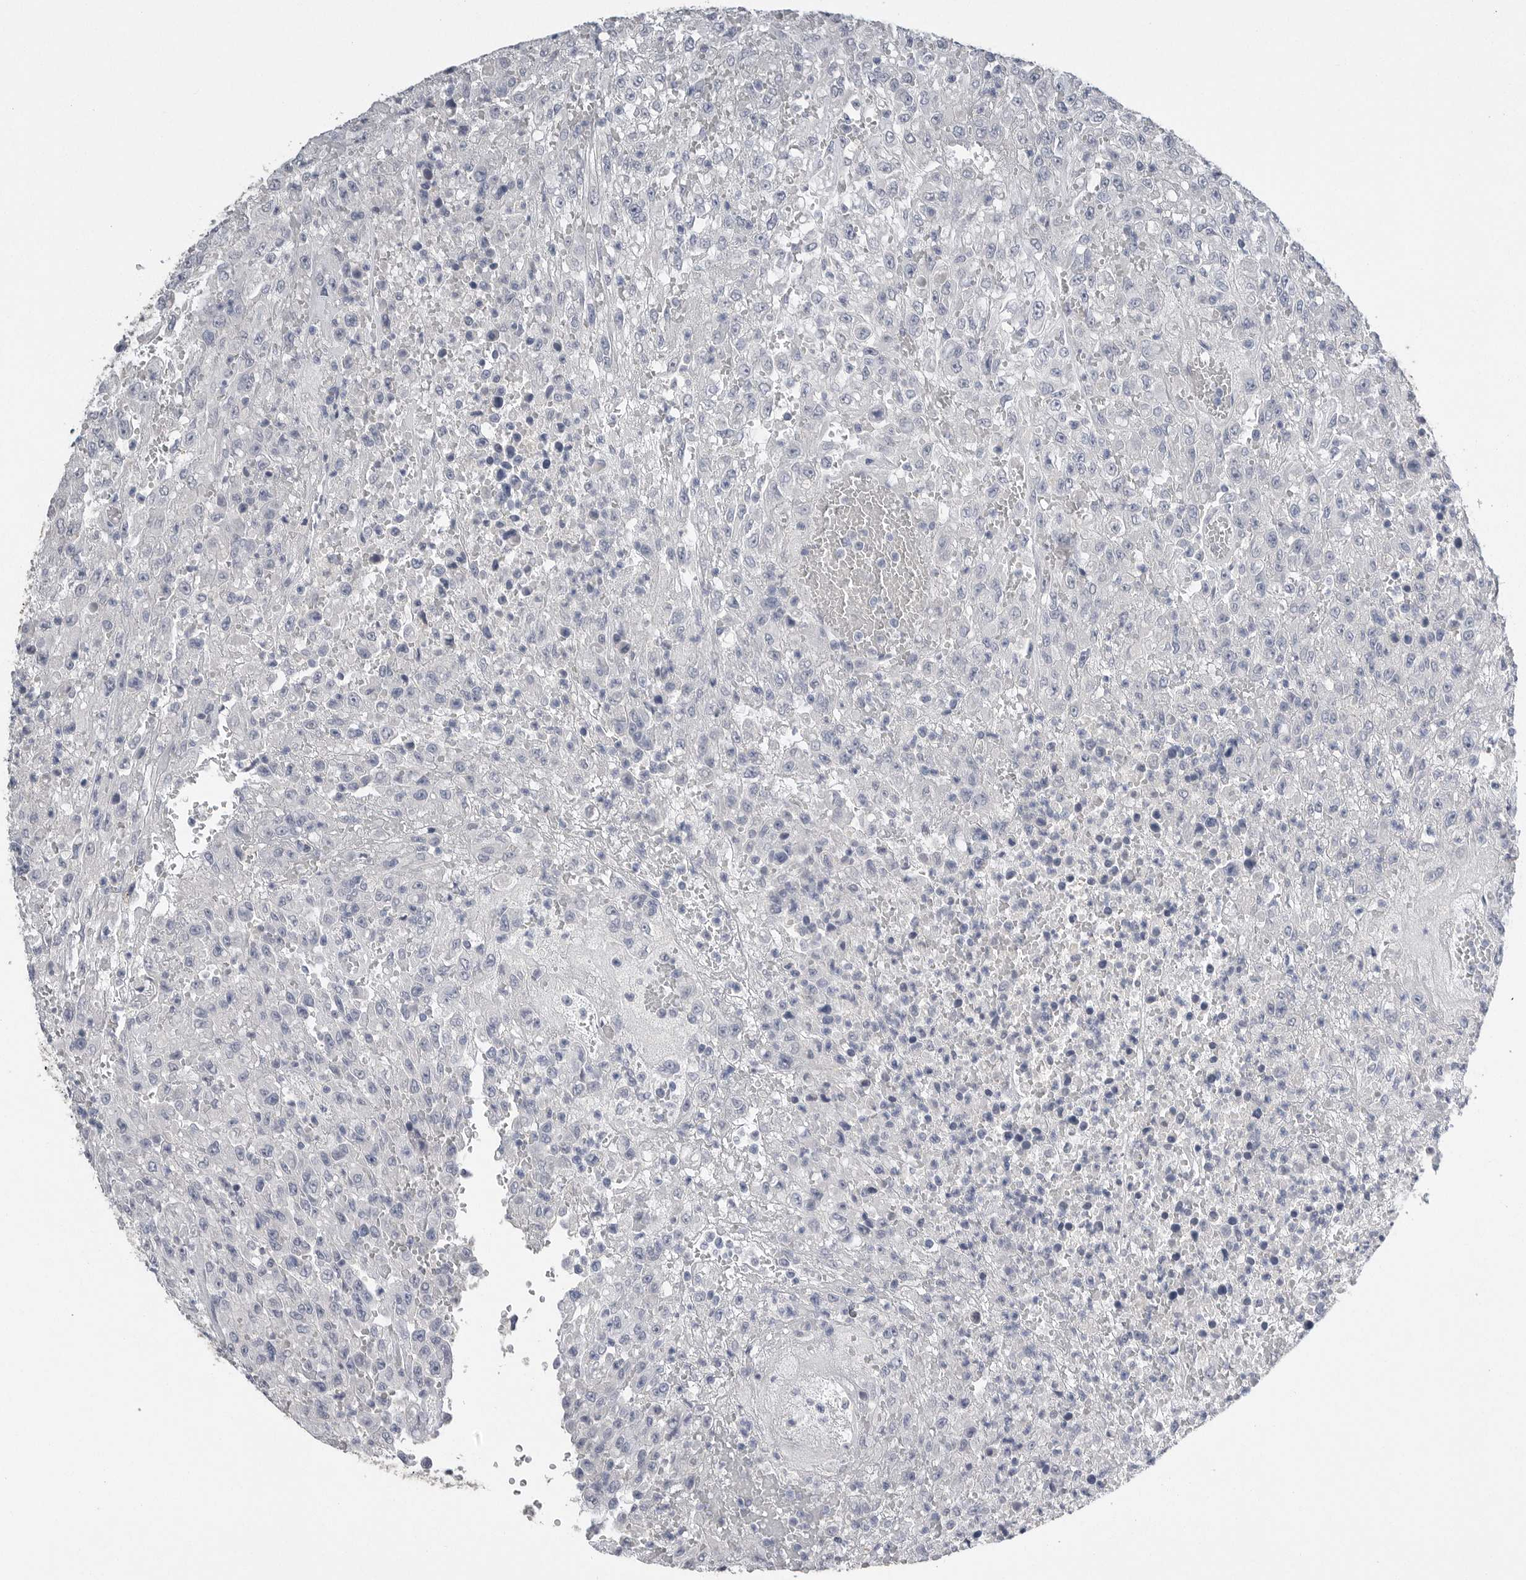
{"staining": {"intensity": "negative", "quantity": "none", "location": "none"}, "tissue": "urothelial cancer", "cell_type": "Tumor cells", "image_type": "cancer", "snomed": [{"axis": "morphology", "description": "Urothelial carcinoma, High grade"}, {"axis": "topography", "description": "Urinary bladder"}], "caption": "High magnification brightfield microscopy of urothelial cancer stained with DAB (brown) and counterstained with hematoxylin (blue): tumor cells show no significant positivity. The staining is performed using DAB brown chromogen with nuclei counter-stained in using hematoxylin.", "gene": "FABP6", "patient": {"sex": "male", "age": 46}}